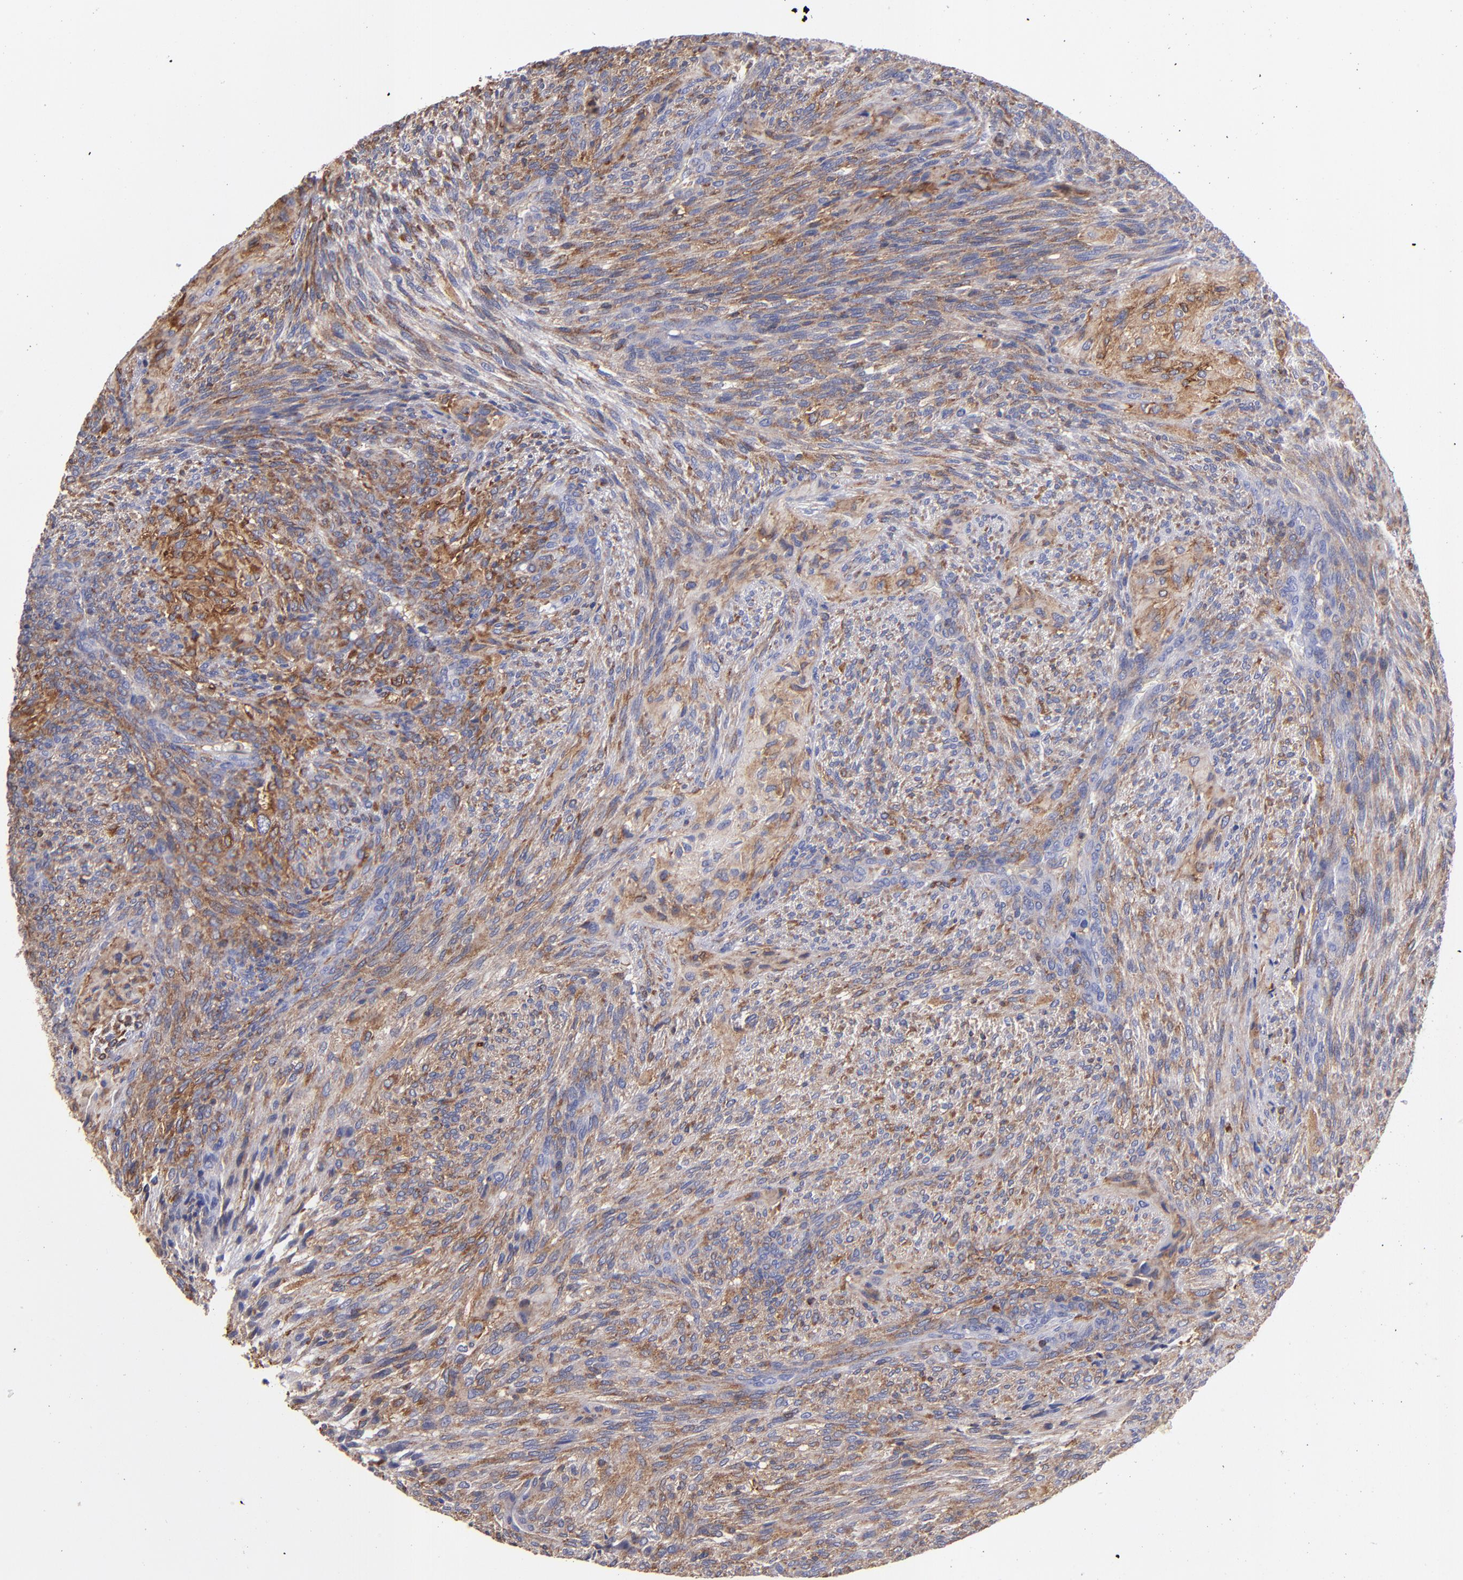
{"staining": {"intensity": "moderate", "quantity": "25%-75%", "location": "cytoplasmic/membranous"}, "tissue": "glioma", "cell_type": "Tumor cells", "image_type": "cancer", "snomed": [{"axis": "morphology", "description": "Glioma, malignant, High grade"}, {"axis": "topography", "description": "Cerebral cortex"}], "caption": "High-power microscopy captured an immunohistochemistry (IHC) micrograph of malignant glioma (high-grade), revealing moderate cytoplasmic/membranous expression in approximately 25%-75% of tumor cells.", "gene": "MVP", "patient": {"sex": "female", "age": 55}}